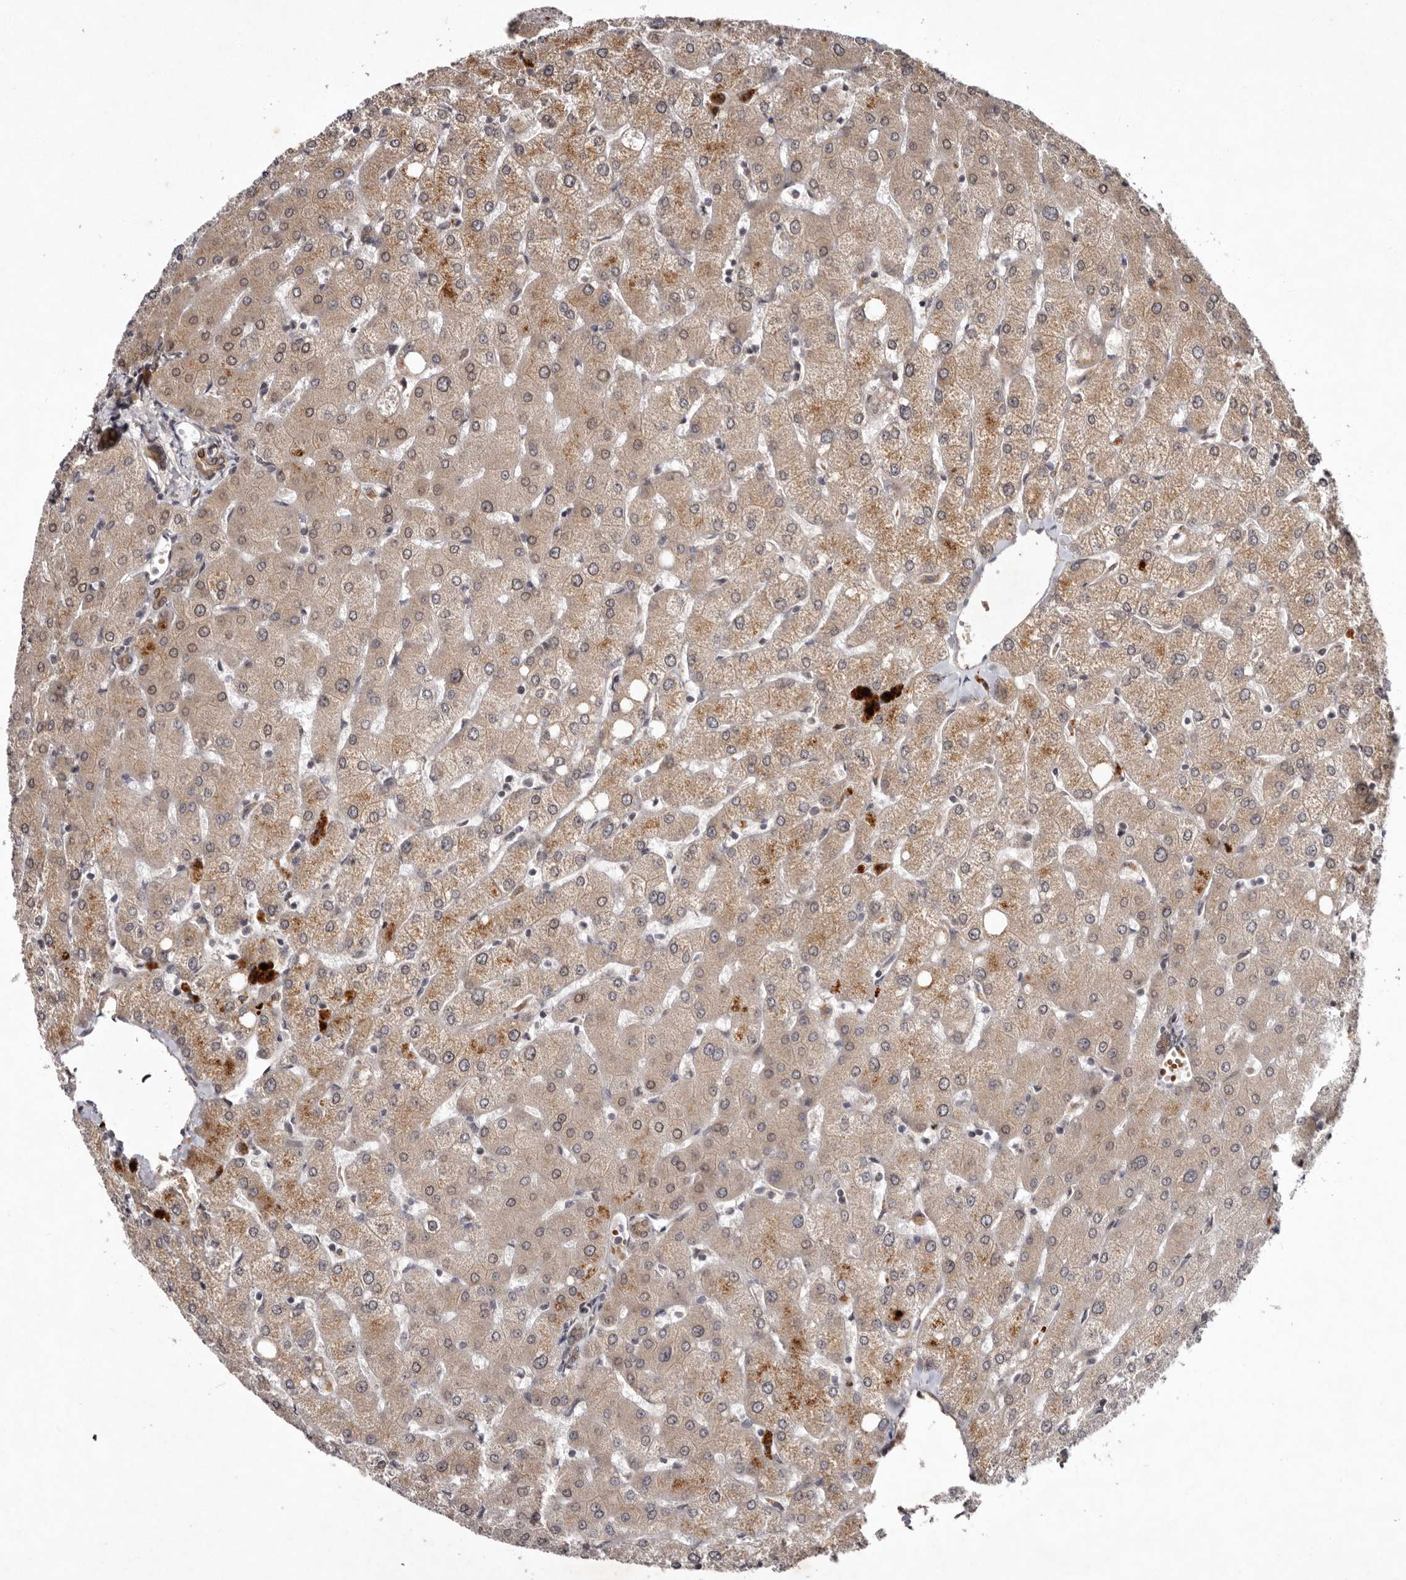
{"staining": {"intensity": "weak", "quantity": "25%-75%", "location": "cytoplasmic/membranous,nuclear"}, "tissue": "liver", "cell_type": "Cholangiocytes", "image_type": "normal", "snomed": [{"axis": "morphology", "description": "Normal tissue, NOS"}, {"axis": "topography", "description": "Liver"}], "caption": "High-power microscopy captured an IHC histopathology image of benign liver, revealing weak cytoplasmic/membranous,nuclear expression in approximately 25%-75% of cholangiocytes. (IHC, brightfield microscopy, high magnification).", "gene": "ABL1", "patient": {"sex": "female", "age": 54}}